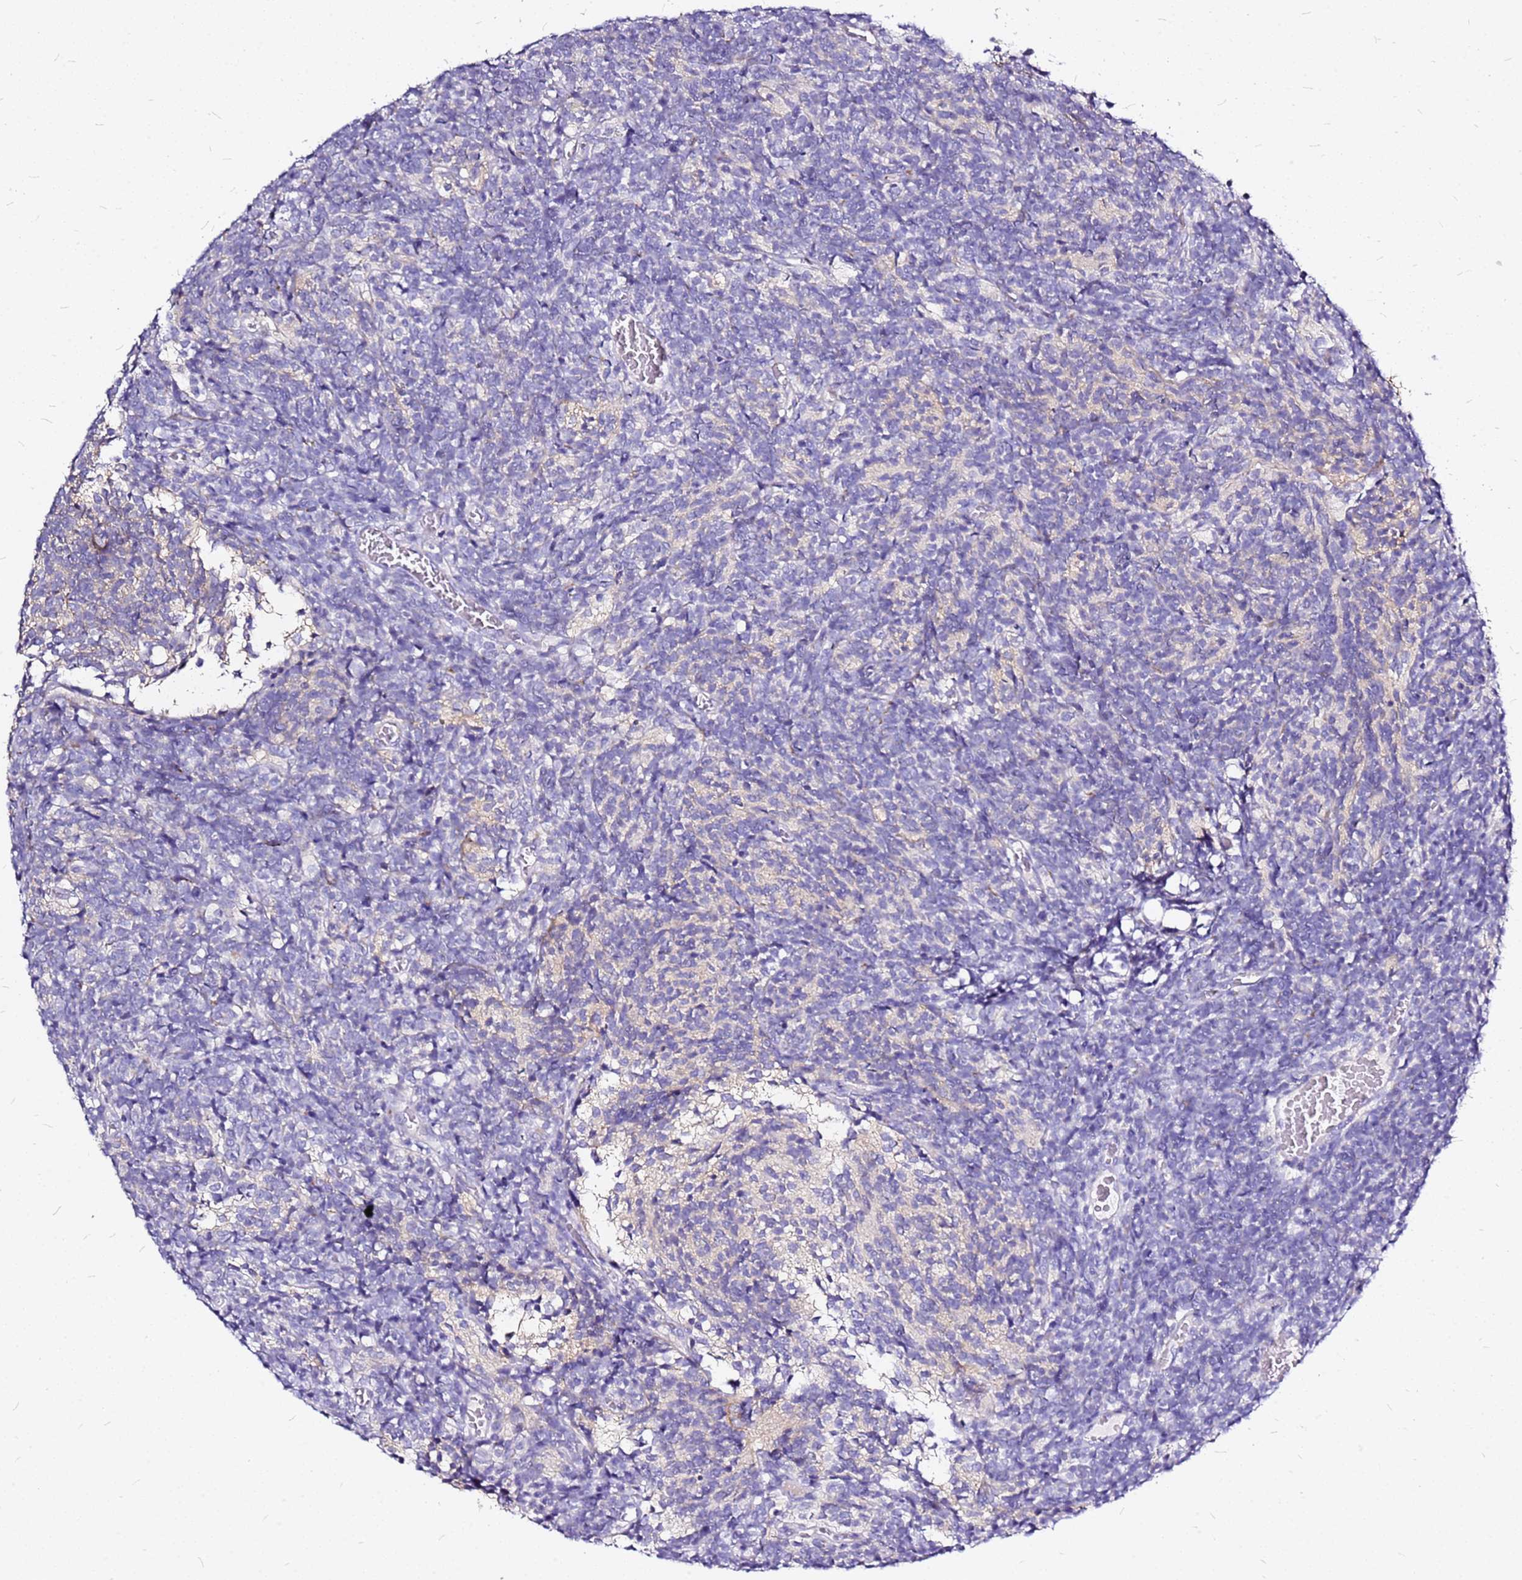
{"staining": {"intensity": "negative", "quantity": "none", "location": "none"}, "tissue": "glioma", "cell_type": "Tumor cells", "image_type": "cancer", "snomed": [{"axis": "morphology", "description": "Glioma, malignant, Low grade"}, {"axis": "topography", "description": "Brain"}], "caption": "Immunohistochemical staining of glioma exhibits no significant expression in tumor cells.", "gene": "CASD1", "patient": {"sex": "female", "age": 1}}